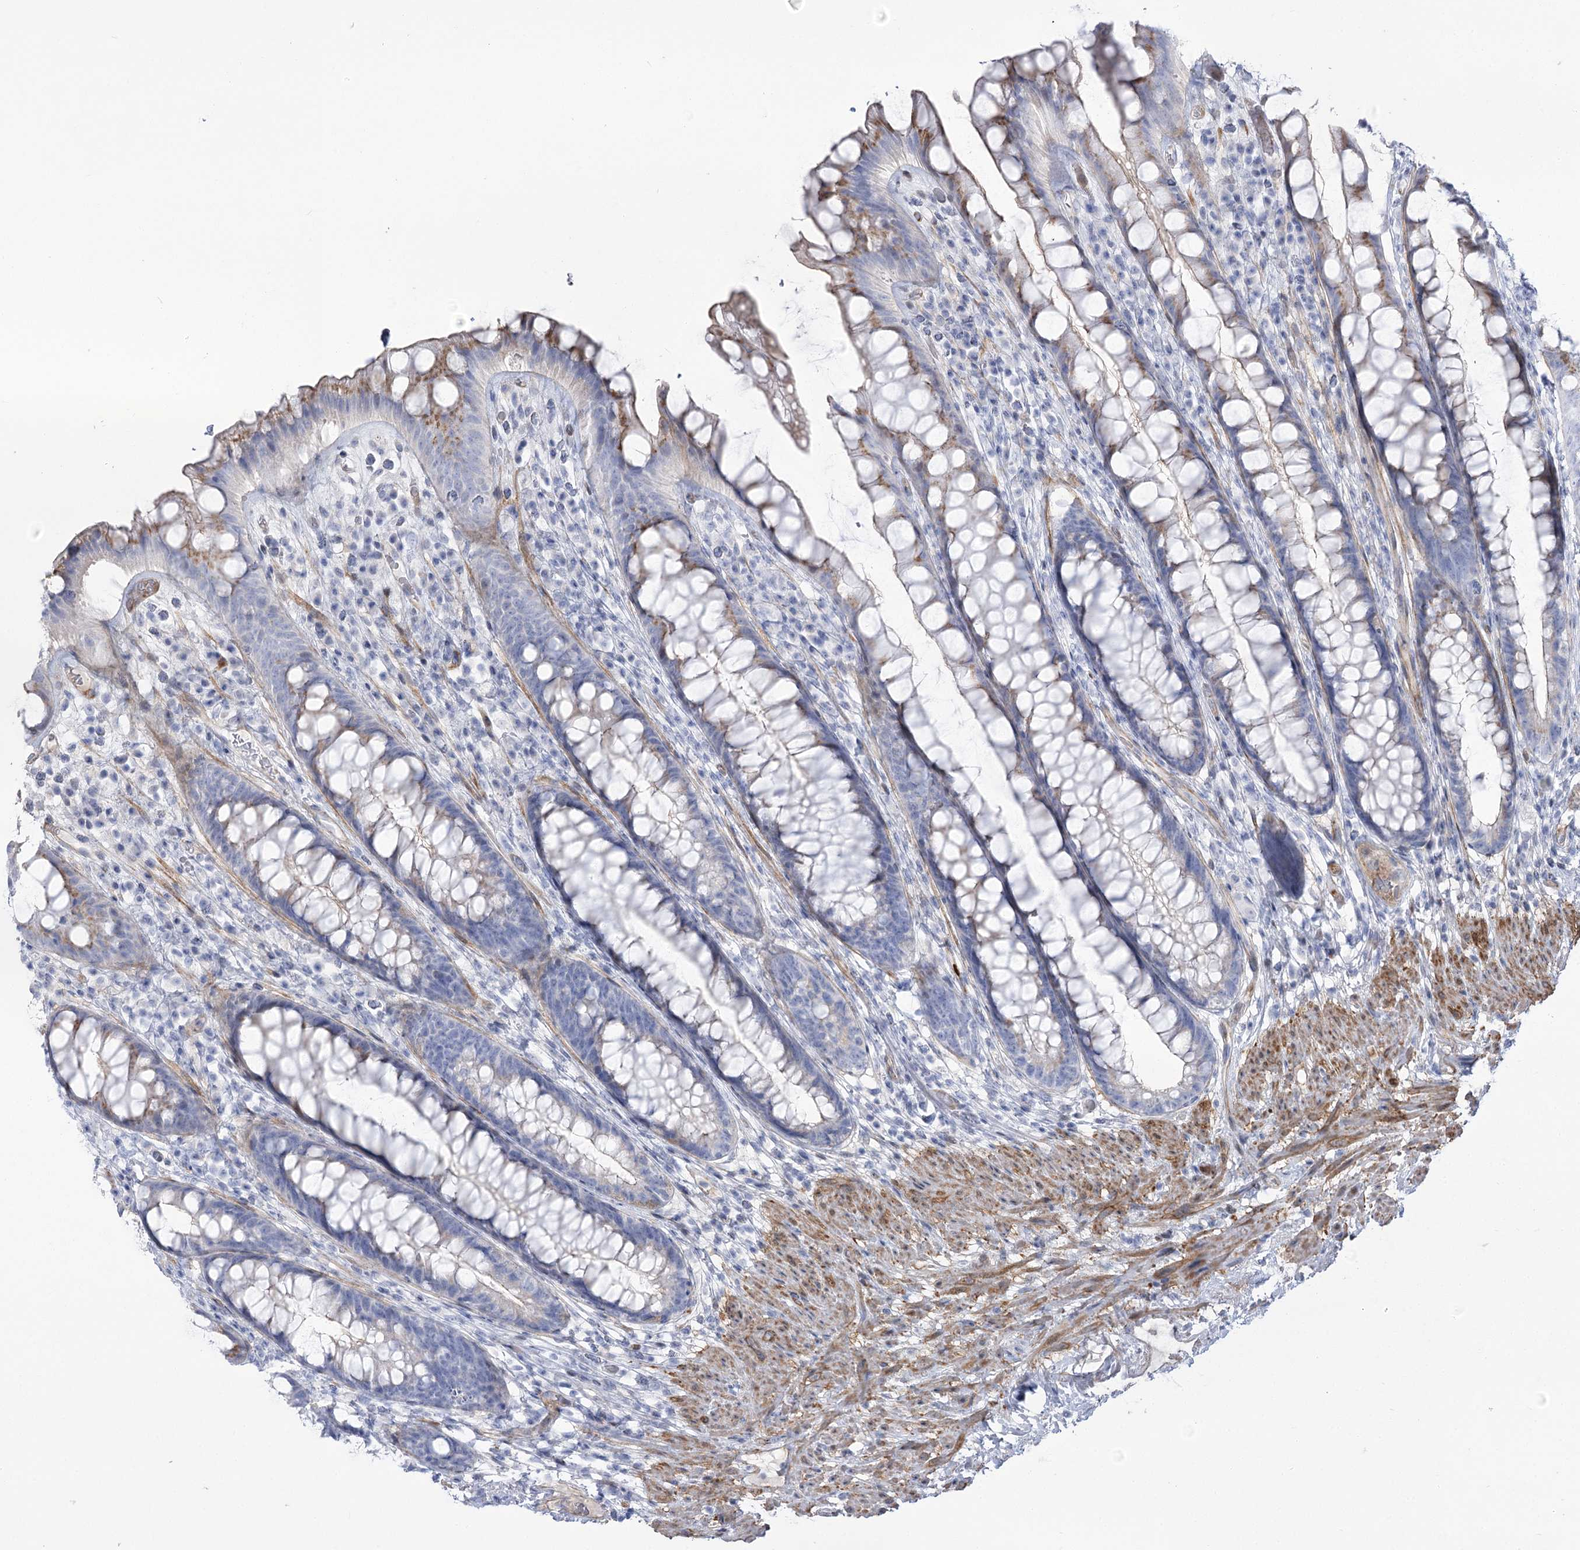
{"staining": {"intensity": "strong", "quantity": "<25%", "location": "cytoplasmic/membranous"}, "tissue": "rectum", "cell_type": "Glandular cells", "image_type": "normal", "snomed": [{"axis": "morphology", "description": "Normal tissue, NOS"}, {"axis": "topography", "description": "Rectum"}], "caption": "About <25% of glandular cells in benign rectum exhibit strong cytoplasmic/membranous protein positivity as visualized by brown immunohistochemical staining.", "gene": "ANKRD23", "patient": {"sex": "male", "age": 74}}